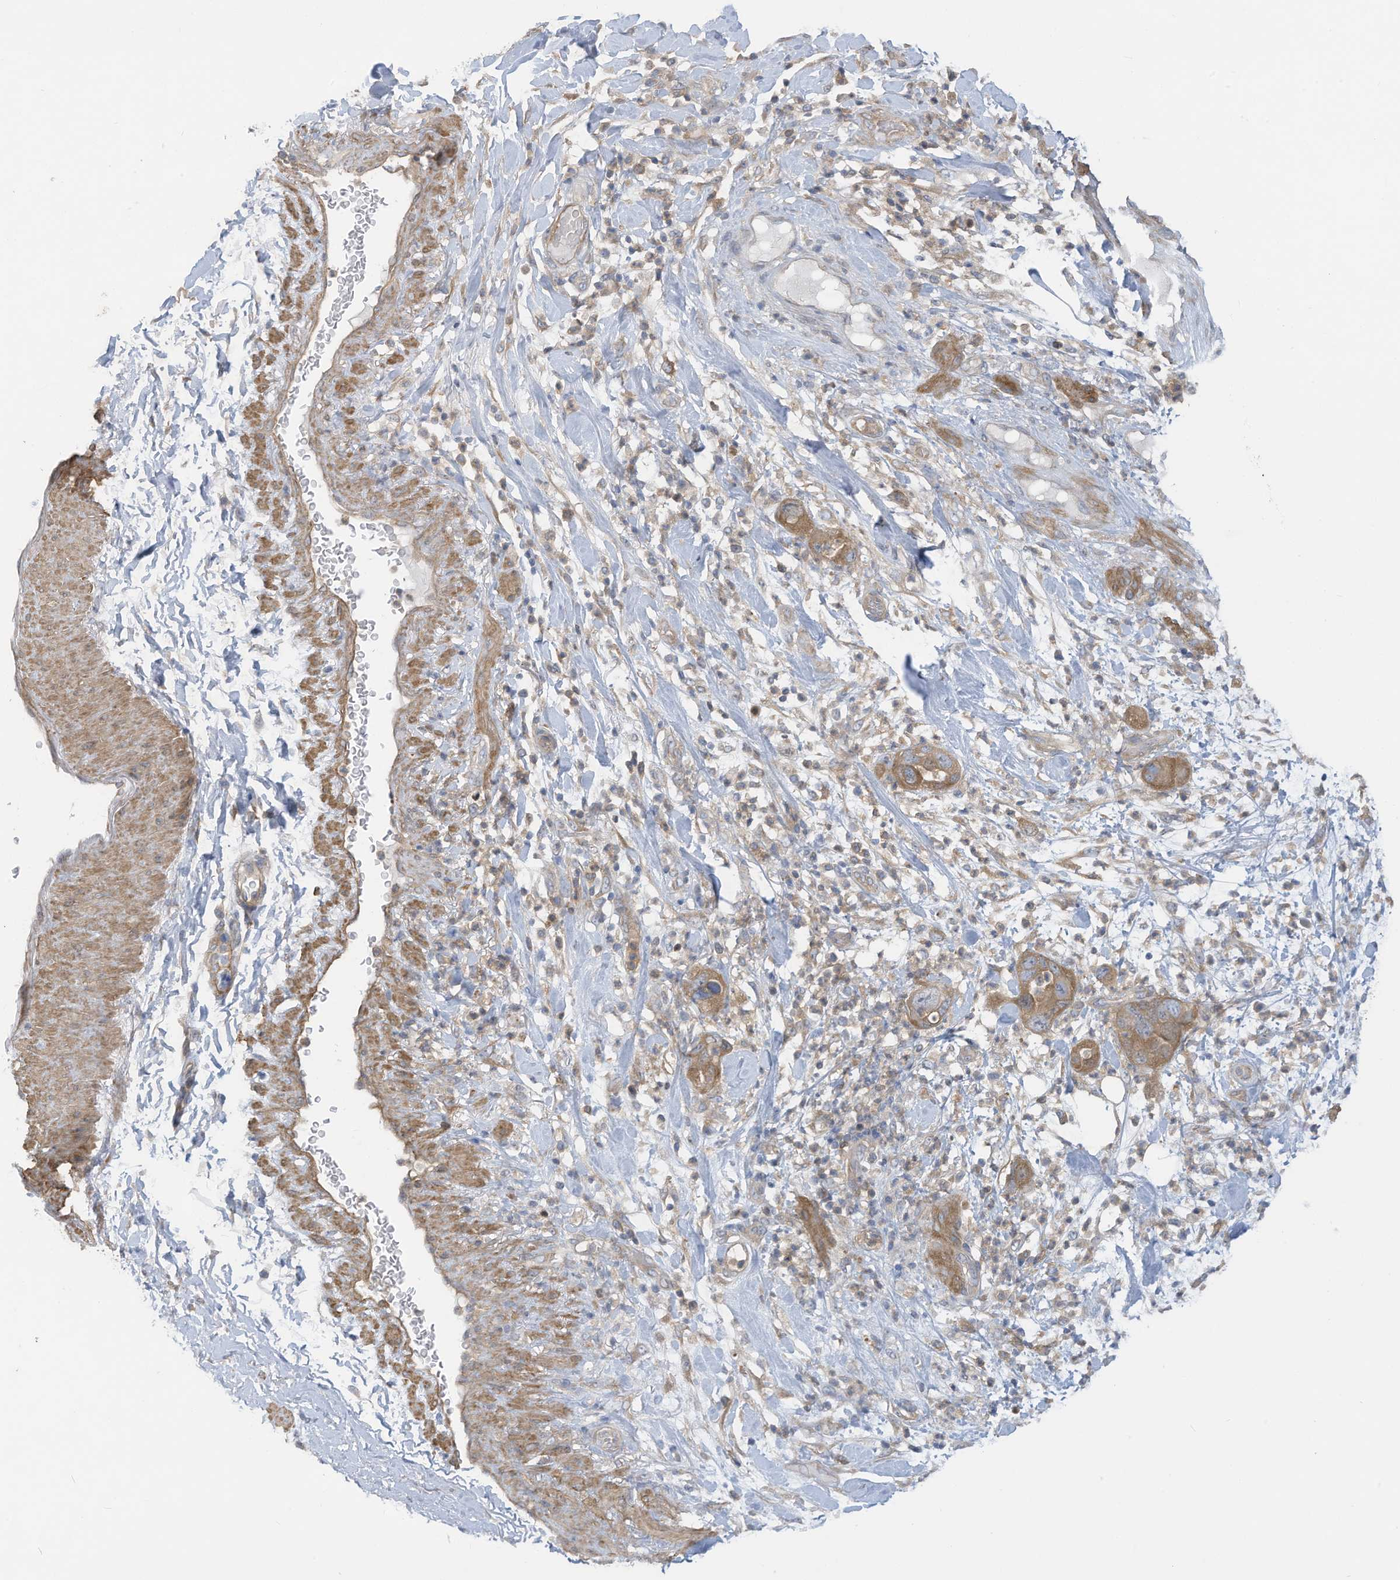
{"staining": {"intensity": "moderate", "quantity": ">75%", "location": "cytoplasmic/membranous"}, "tissue": "pancreatic cancer", "cell_type": "Tumor cells", "image_type": "cancer", "snomed": [{"axis": "morphology", "description": "Adenocarcinoma, NOS"}, {"axis": "topography", "description": "Pancreas"}], "caption": "About >75% of tumor cells in pancreatic cancer (adenocarcinoma) display moderate cytoplasmic/membranous protein staining as visualized by brown immunohistochemical staining.", "gene": "ADI1", "patient": {"sex": "female", "age": 71}}